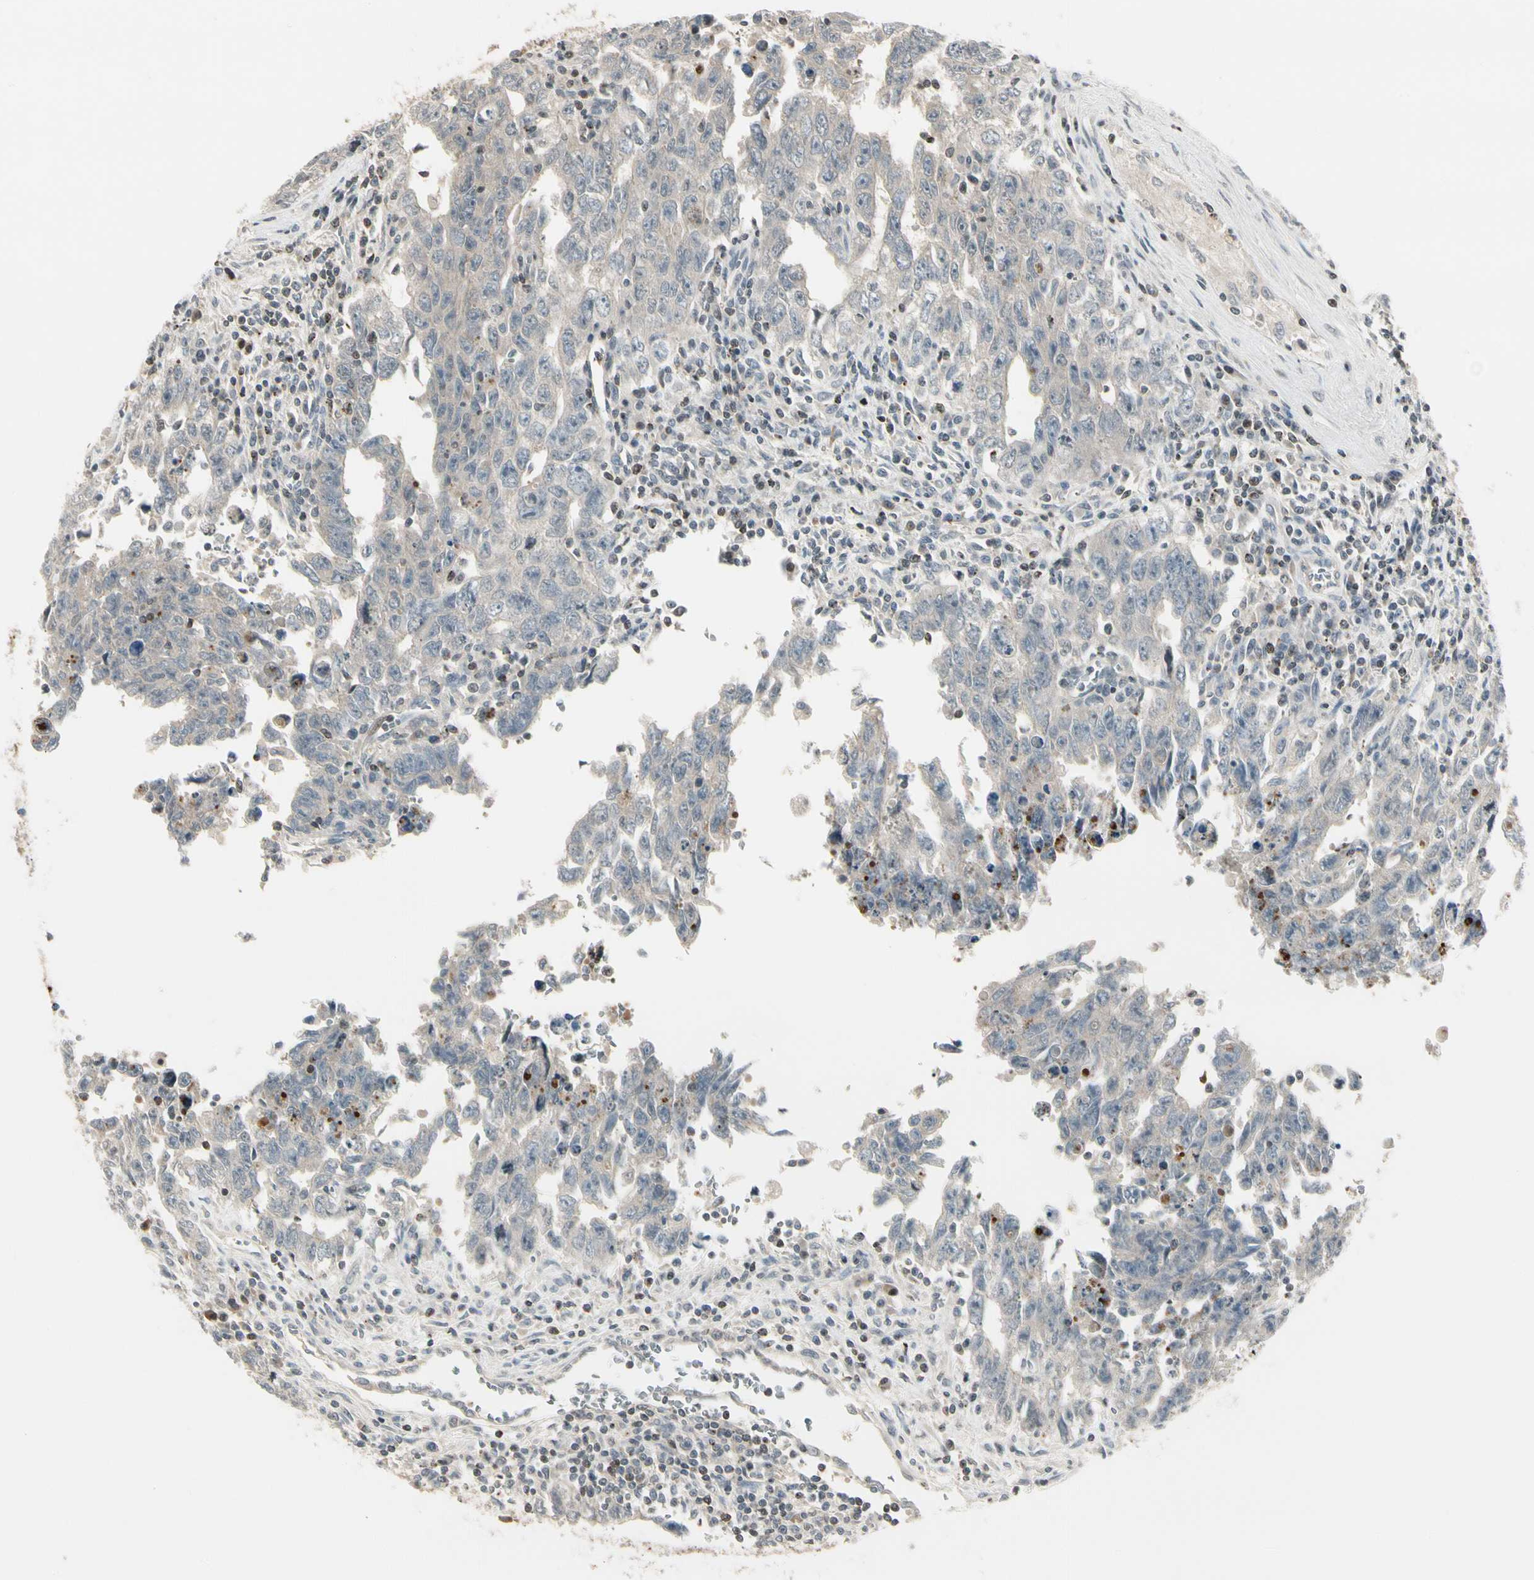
{"staining": {"intensity": "weak", "quantity": ">75%", "location": "cytoplasmic/membranous"}, "tissue": "testis cancer", "cell_type": "Tumor cells", "image_type": "cancer", "snomed": [{"axis": "morphology", "description": "Carcinoma, Embryonal, NOS"}, {"axis": "topography", "description": "Testis"}], "caption": "This micrograph shows IHC staining of human testis cancer (embryonal carcinoma), with low weak cytoplasmic/membranous staining in approximately >75% of tumor cells.", "gene": "EVC", "patient": {"sex": "male", "age": 28}}